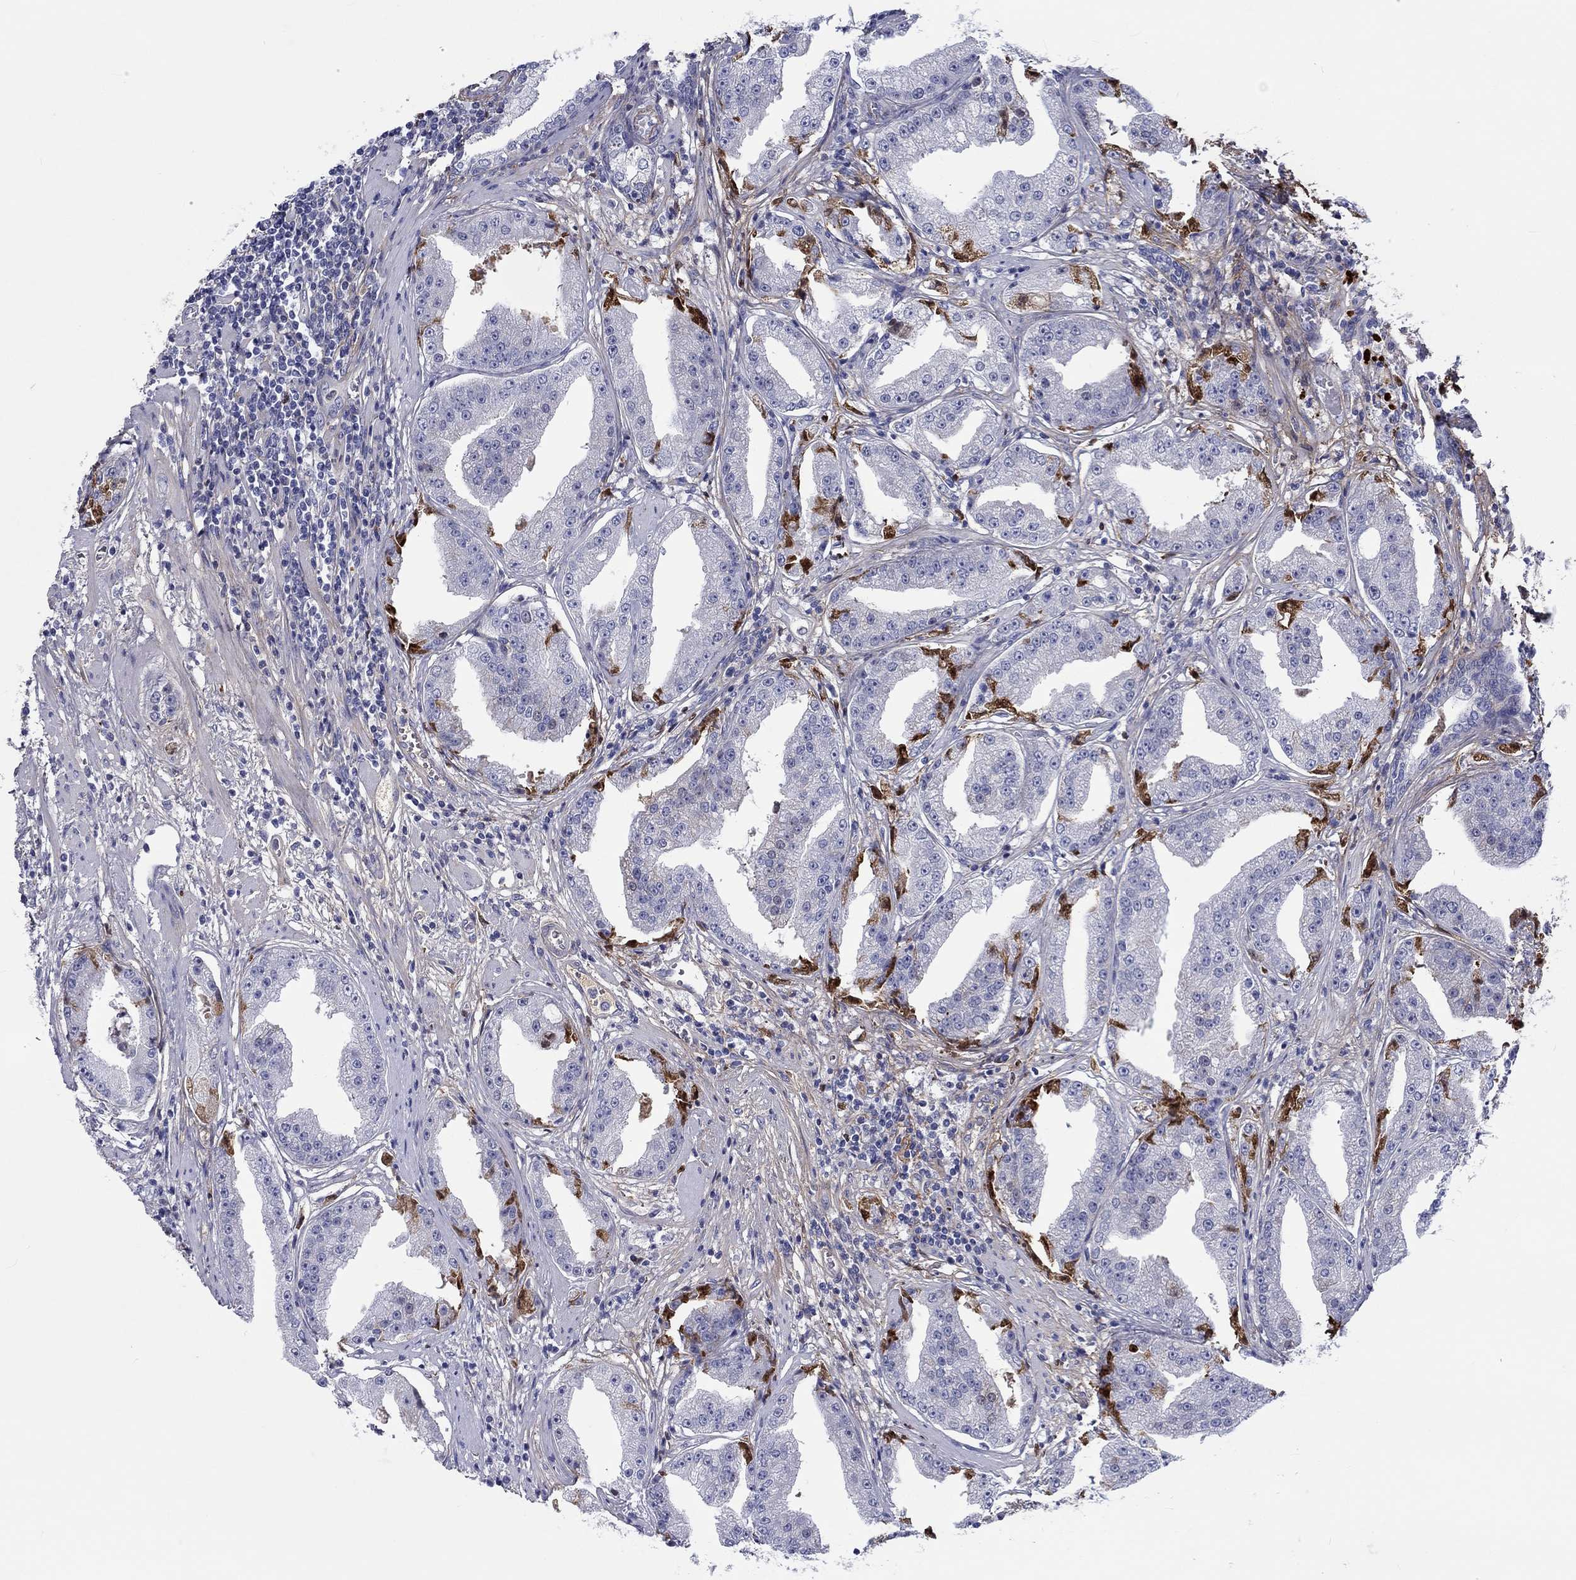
{"staining": {"intensity": "strong", "quantity": "<25%", "location": "cytoplasmic/membranous"}, "tissue": "prostate cancer", "cell_type": "Tumor cells", "image_type": "cancer", "snomed": [{"axis": "morphology", "description": "Adenocarcinoma, Low grade"}, {"axis": "topography", "description": "Prostate"}], "caption": "Strong cytoplasmic/membranous positivity for a protein is appreciated in about <25% of tumor cells of prostate adenocarcinoma (low-grade) using immunohistochemistry.", "gene": "TGFBI", "patient": {"sex": "male", "age": 62}}